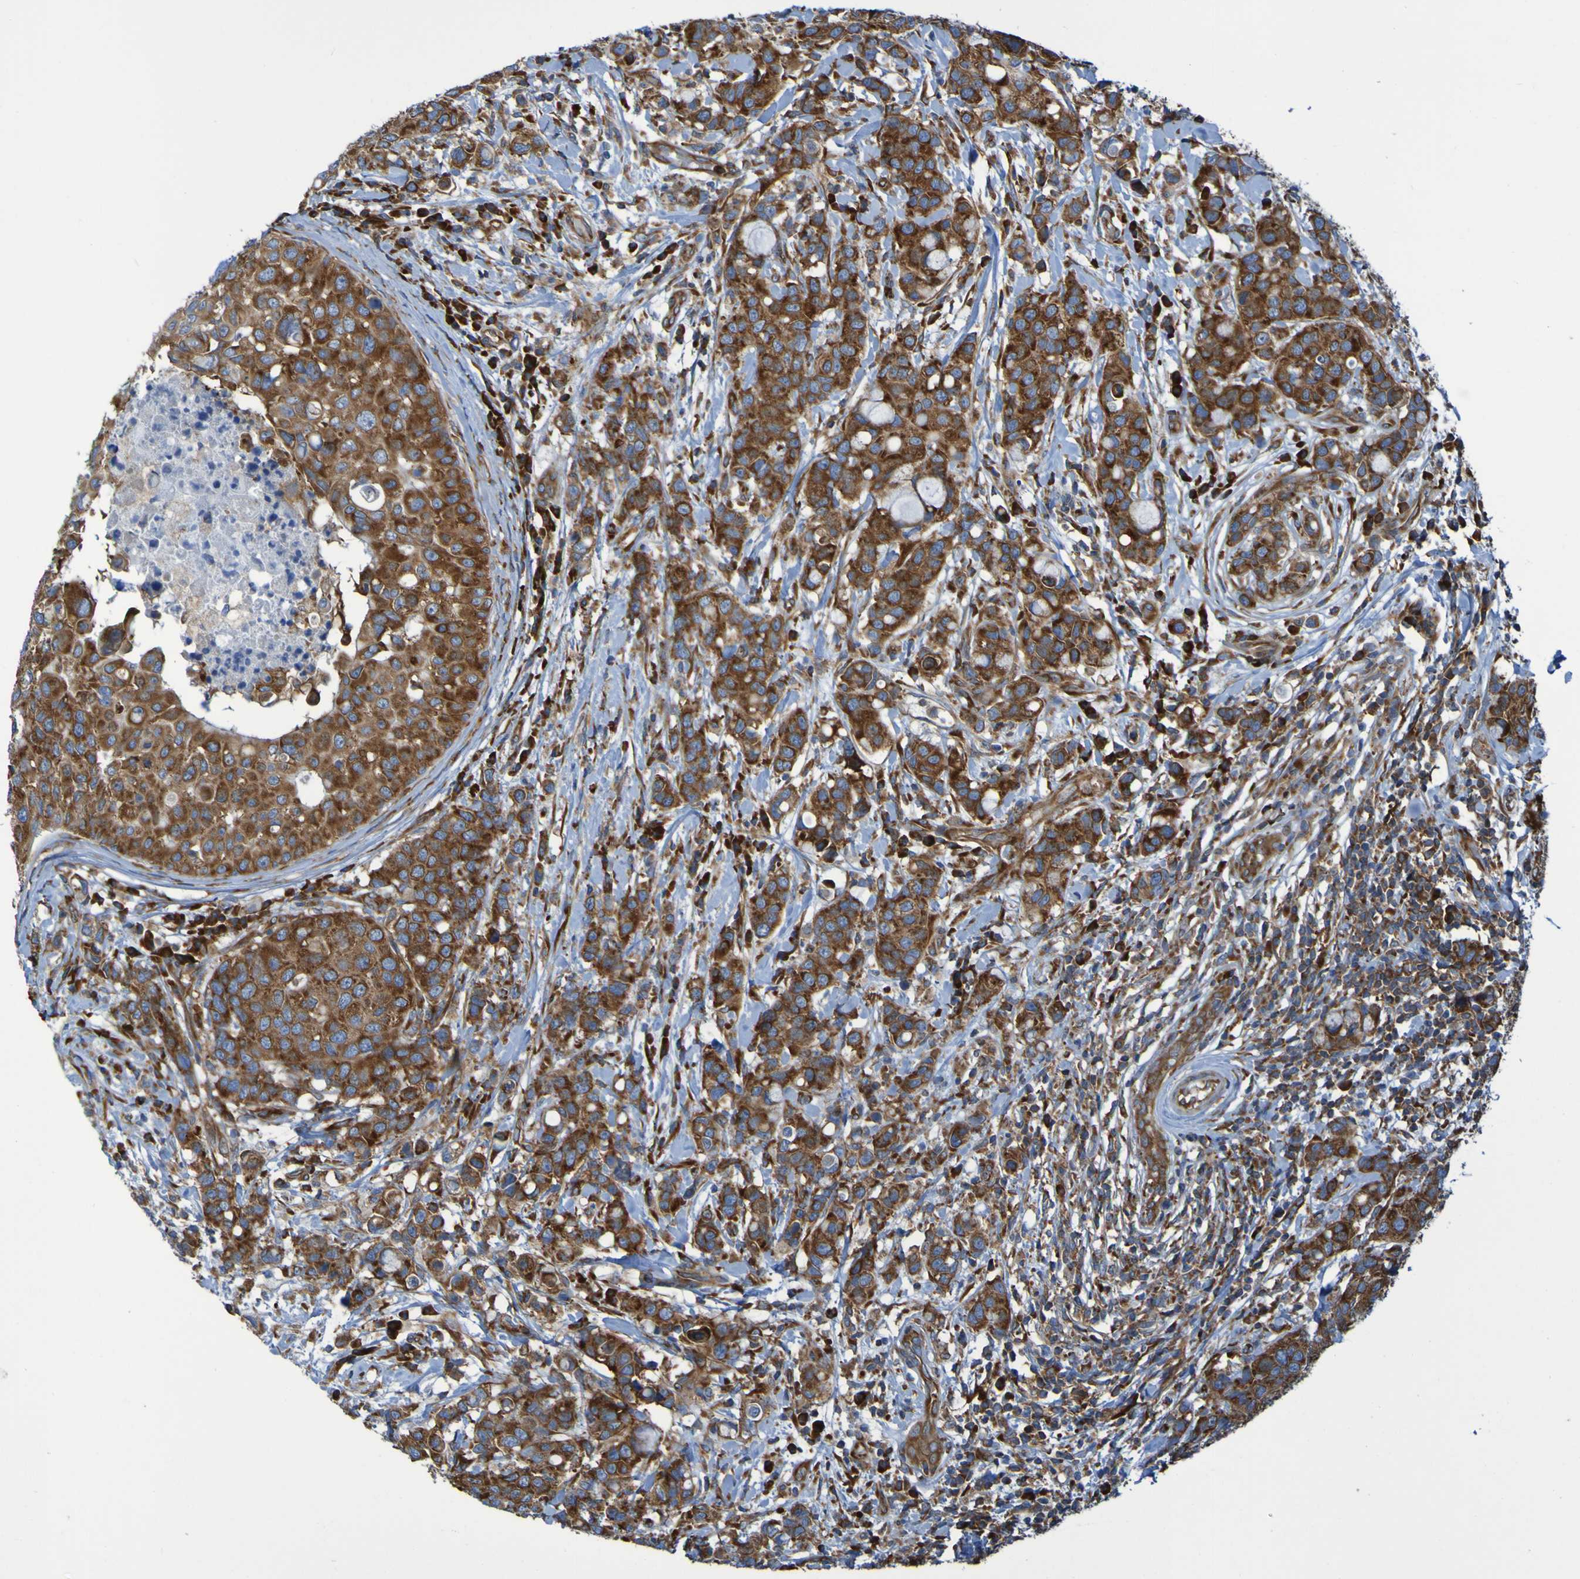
{"staining": {"intensity": "strong", "quantity": ">75%", "location": "cytoplasmic/membranous"}, "tissue": "breast cancer", "cell_type": "Tumor cells", "image_type": "cancer", "snomed": [{"axis": "morphology", "description": "Duct carcinoma"}, {"axis": "topography", "description": "Breast"}], "caption": "Immunohistochemical staining of human breast cancer displays high levels of strong cytoplasmic/membranous protein expression in approximately >75% of tumor cells.", "gene": "RPL10", "patient": {"sex": "female", "age": 27}}